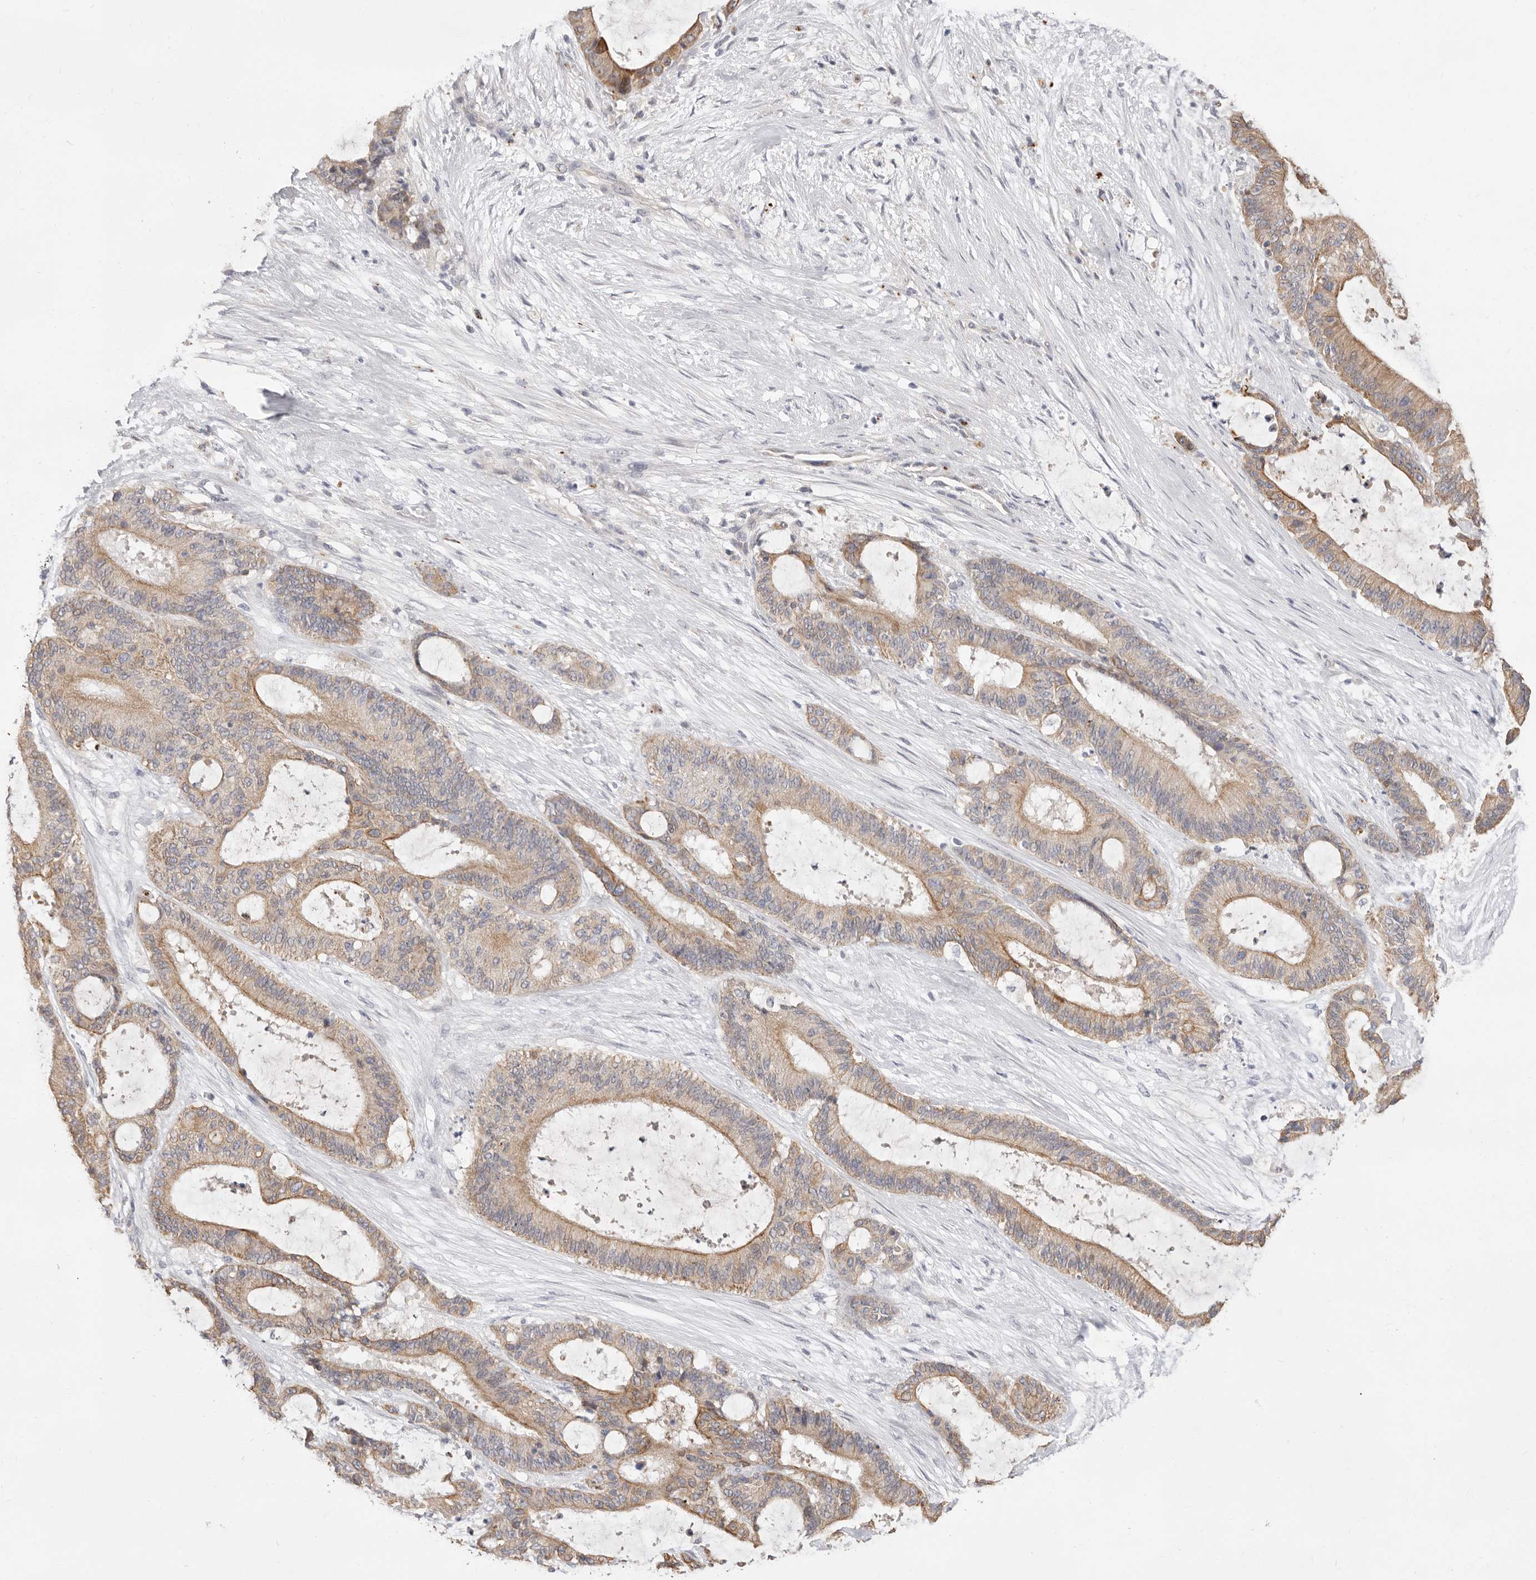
{"staining": {"intensity": "moderate", "quantity": ">75%", "location": "cytoplasmic/membranous"}, "tissue": "liver cancer", "cell_type": "Tumor cells", "image_type": "cancer", "snomed": [{"axis": "morphology", "description": "Normal tissue, NOS"}, {"axis": "morphology", "description": "Cholangiocarcinoma"}, {"axis": "topography", "description": "Liver"}, {"axis": "topography", "description": "Peripheral nerve tissue"}], "caption": "Immunohistochemistry (DAB (3,3'-diaminobenzidine)) staining of liver cancer (cholangiocarcinoma) reveals moderate cytoplasmic/membranous protein positivity in approximately >75% of tumor cells.", "gene": "USH1C", "patient": {"sex": "female", "age": 73}}